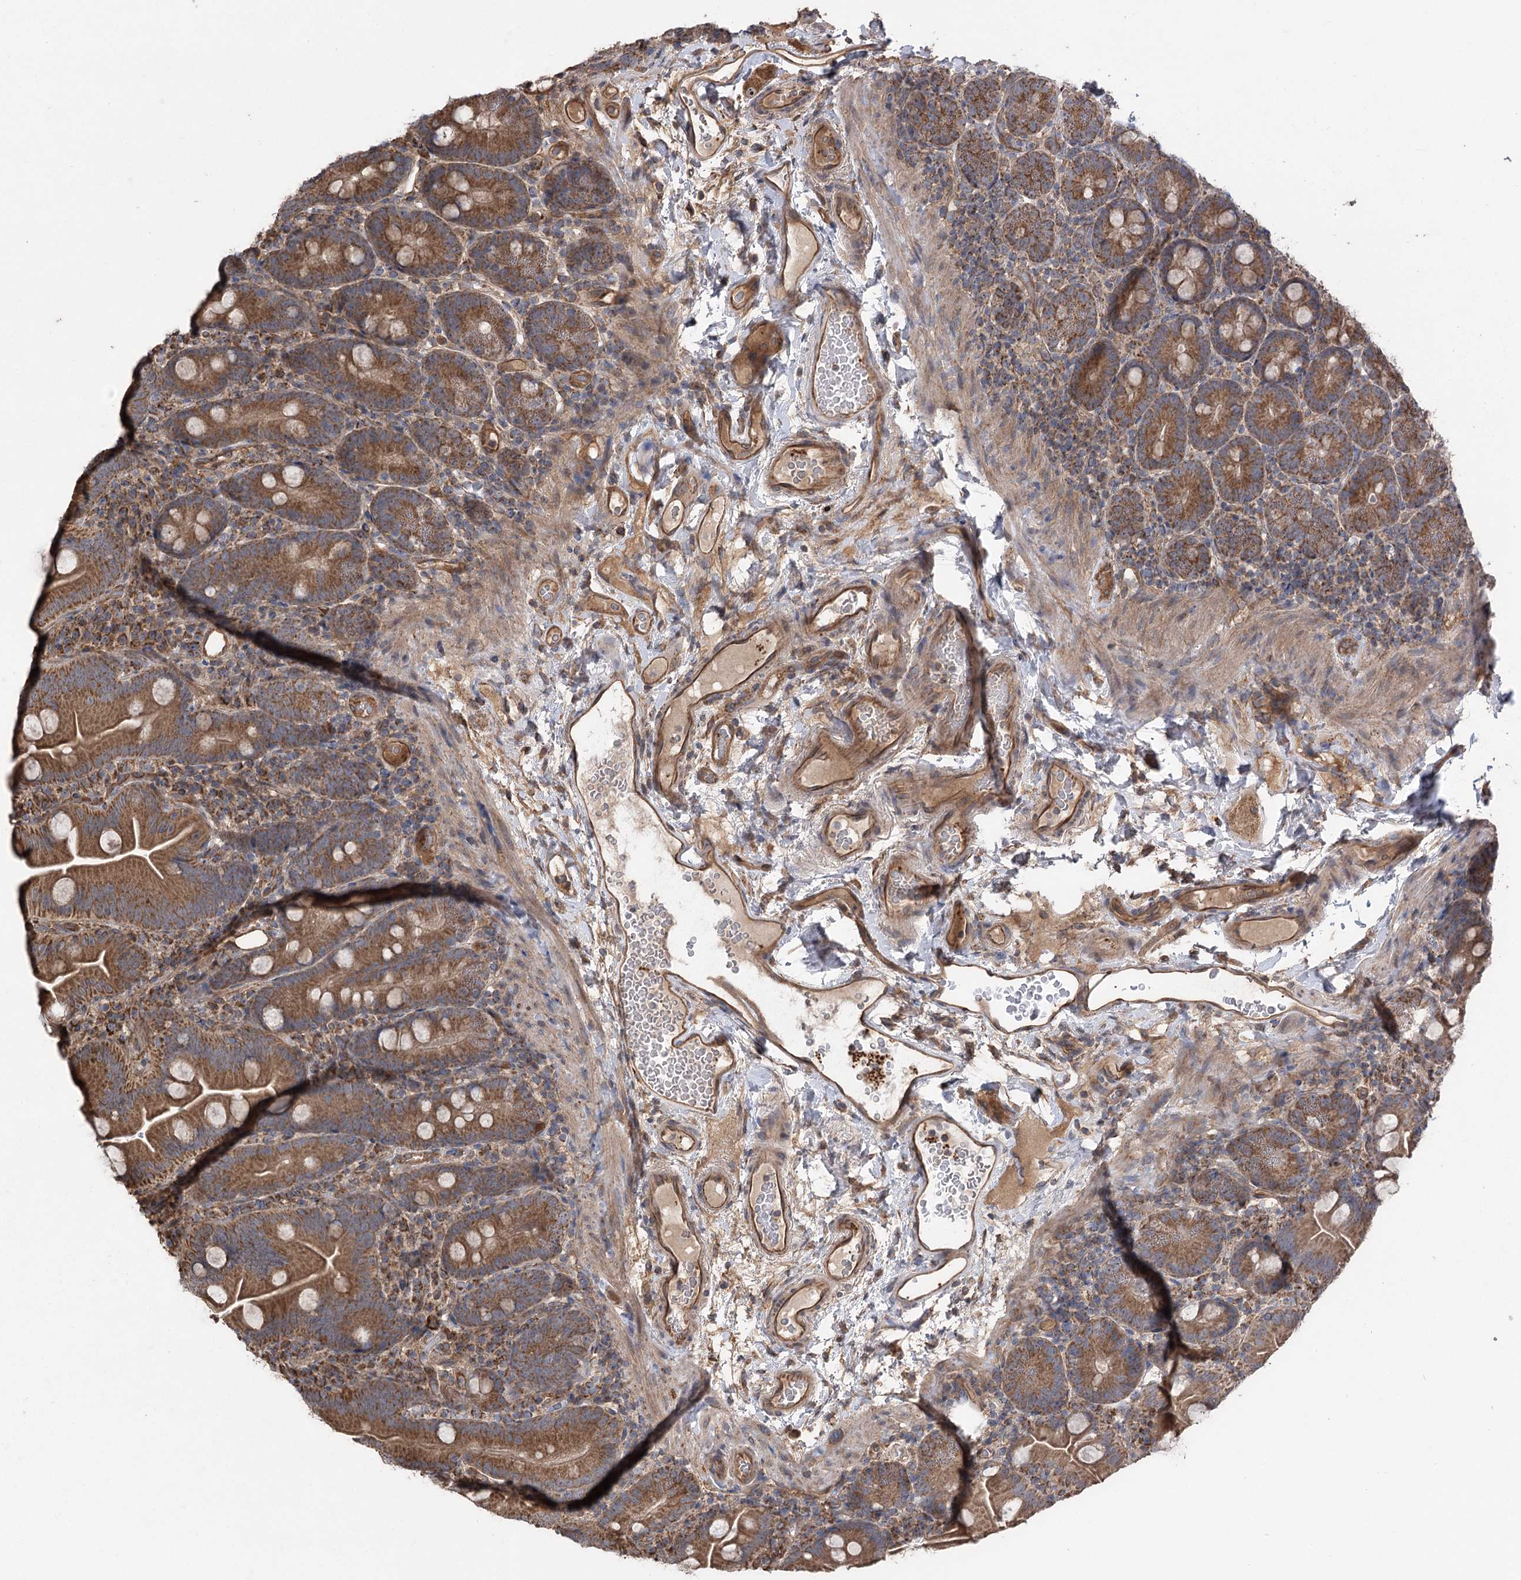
{"staining": {"intensity": "moderate", "quantity": ">75%", "location": "cytoplasmic/membranous"}, "tissue": "small intestine", "cell_type": "Glandular cells", "image_type": "normal", "snomed": [{"axis": "morphology", "description": "Normal tissue, NOS"}, {"axis": "topography", "description": "Small intestine"}], "caption": "Moderate cytoplasmic/membranous protein positivity is seen in about >75% of glandular cells in small intestine. The staining was performed using DAB (3,3'-diaminobenzidine), with brown indicating positive protein expression. Nuclei are stained blue with hematoxylin.", "gene": "RWDD4", "patient": {"sex": "female", "age": 68}}